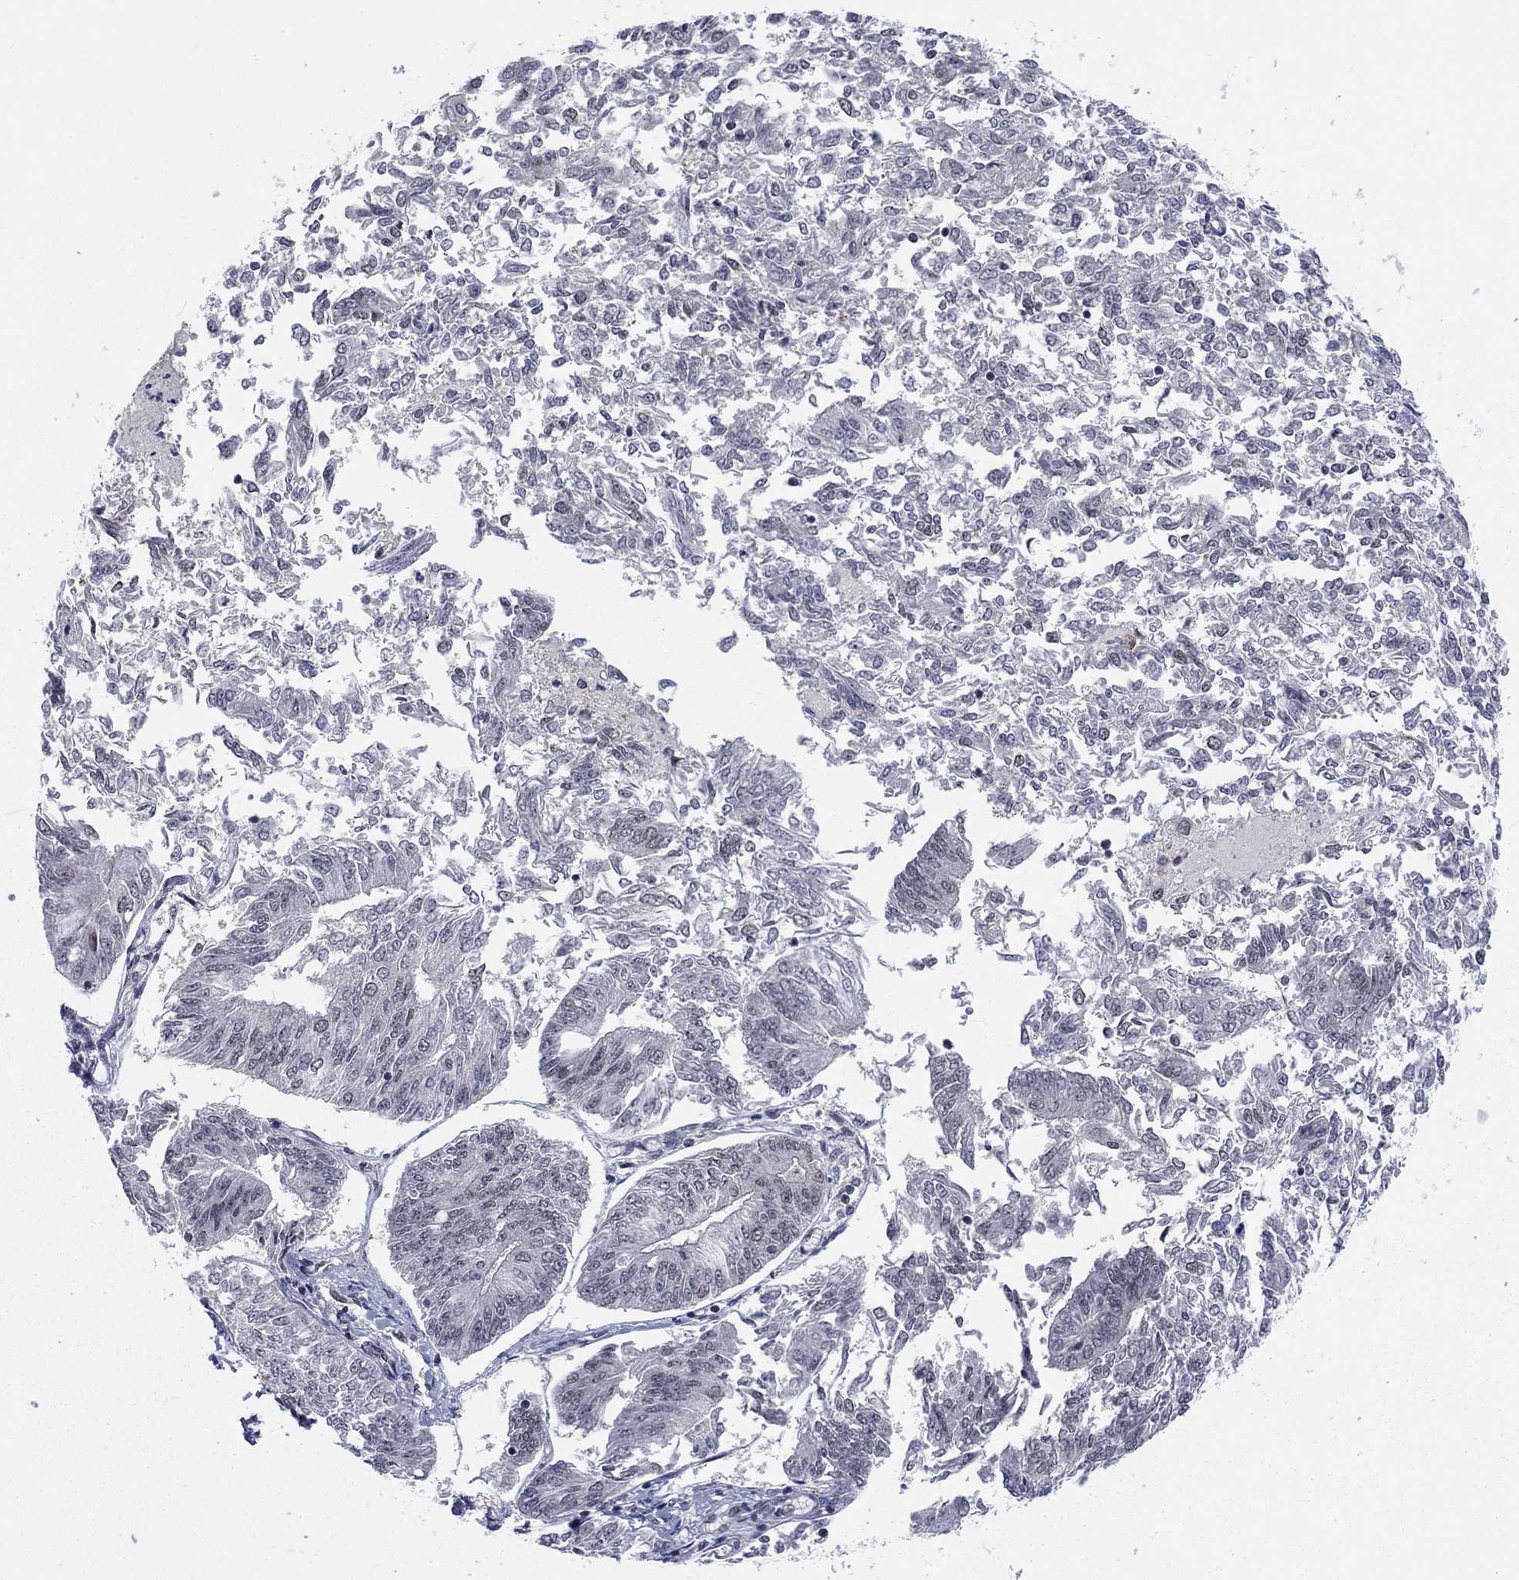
{"staining": {"intensity": "negative", "quantity": "none", "location": "none"}, "tissue": "endometrial cancer", "cell_type": "Tumor cells", "image_type": "cancer", "snomed": [{"axis": "morphology", "description": "Adenocarcinoma, NOS"}, {"axis": "topography", "description": "Endometrium"}], "caption": "An immunohistochemistry (IHC) photomicrograph of endometrial adenocarcinoma is shown. There is no staining in tumor cells of endometrial adenocarcinoma.", "gene": "FYTTD1", "patient": {"sex": "female", "age": 58}}